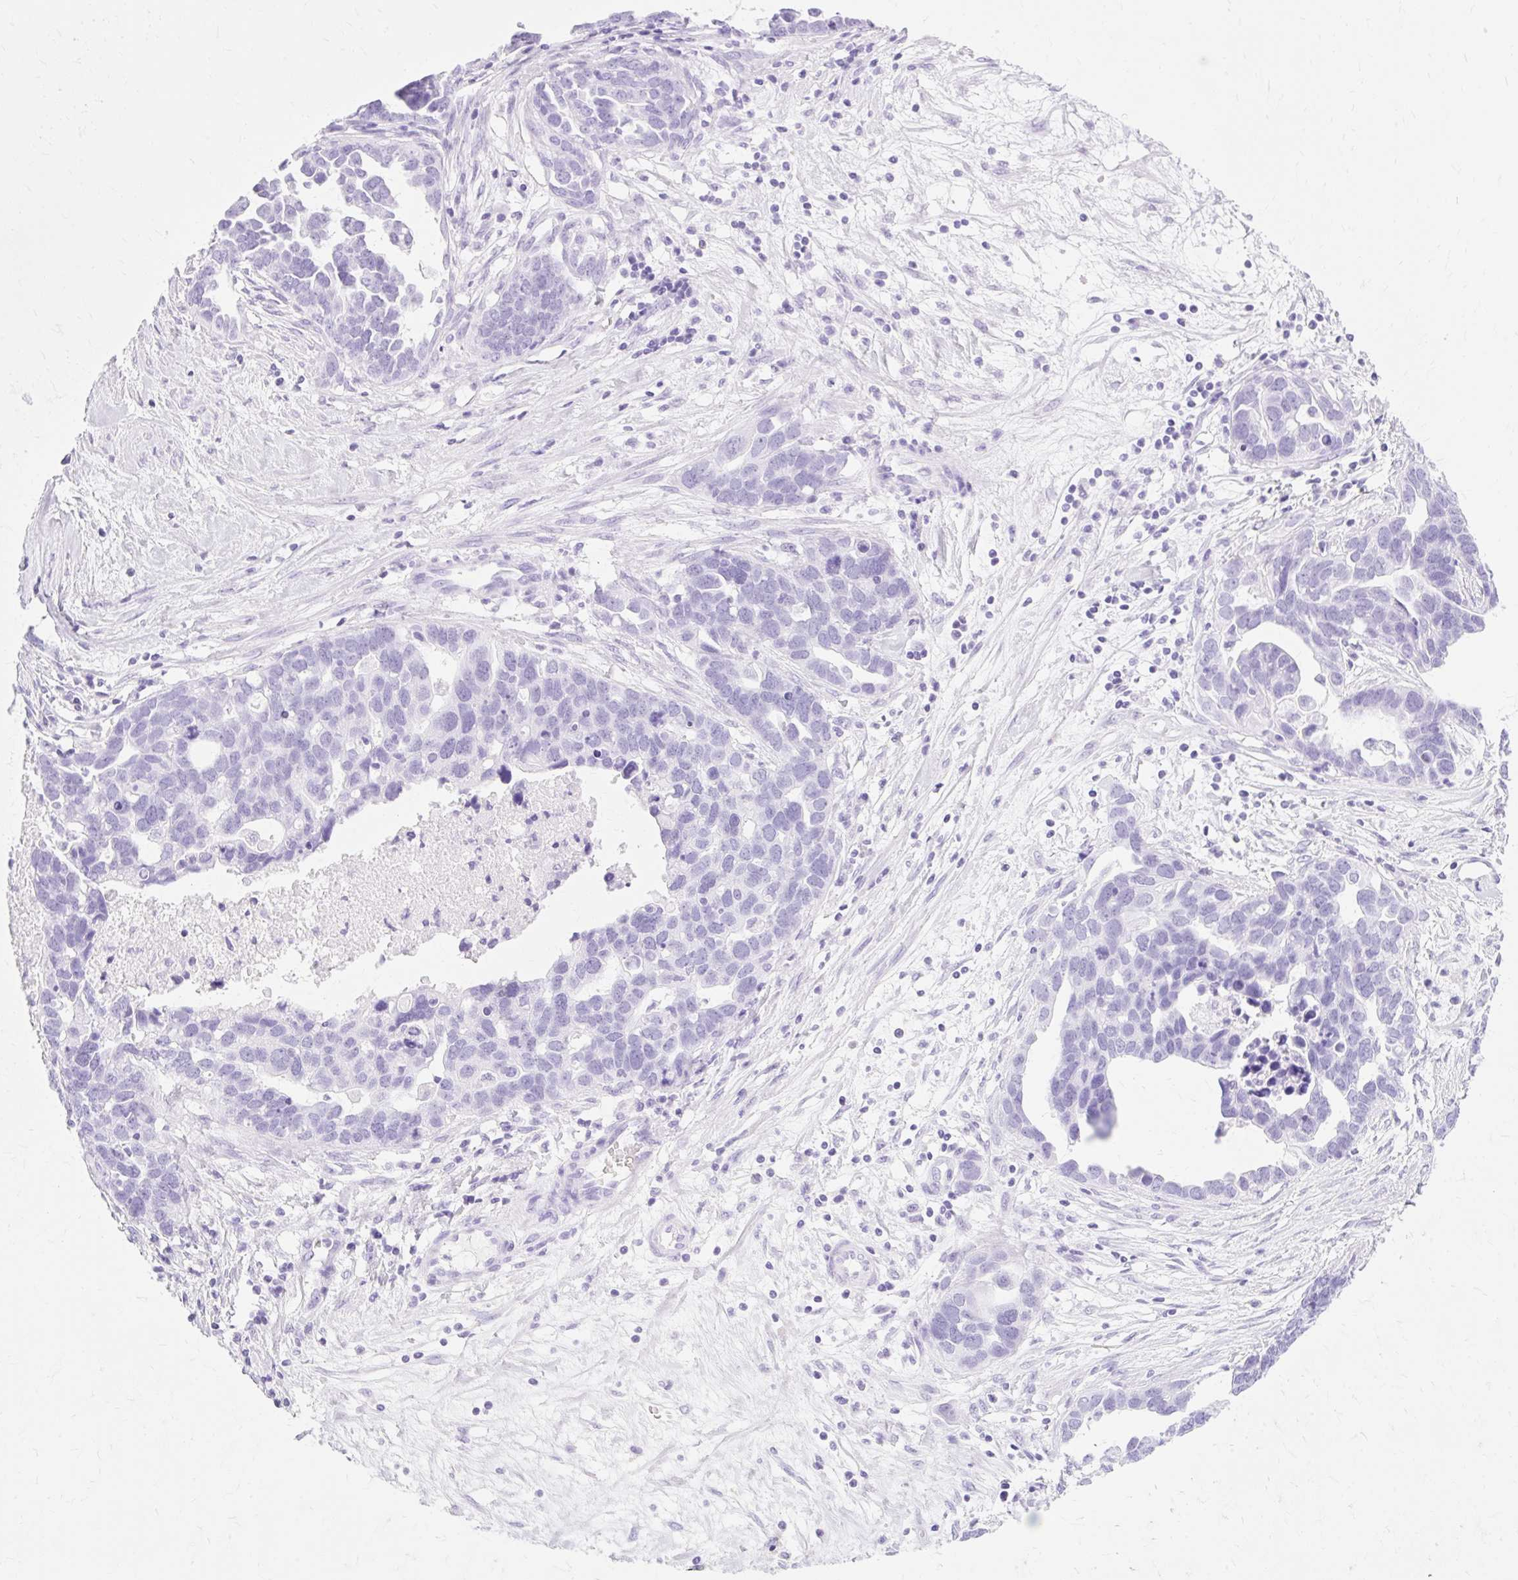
{"staining": {"intensity": "negative", "quantity": "none", "location": "none"}, "tissue": "ovarian cancer", "cell_type": "Tumor cells", "image_type": "cancer", "snomed": [{"axis": "morphology", "description": "Cystadenocarcinoma, serous, NOS"}, {"axis": "topography", "description": "Ovary"}], "caption": "Immunohistochemistry (IHC) histopathology image of ovarian cancer stained for a protein (brown), which exhibits no positivity in tumor cells.", "gene": "MBP", "patient": {"sex": "female", "age": 54}}